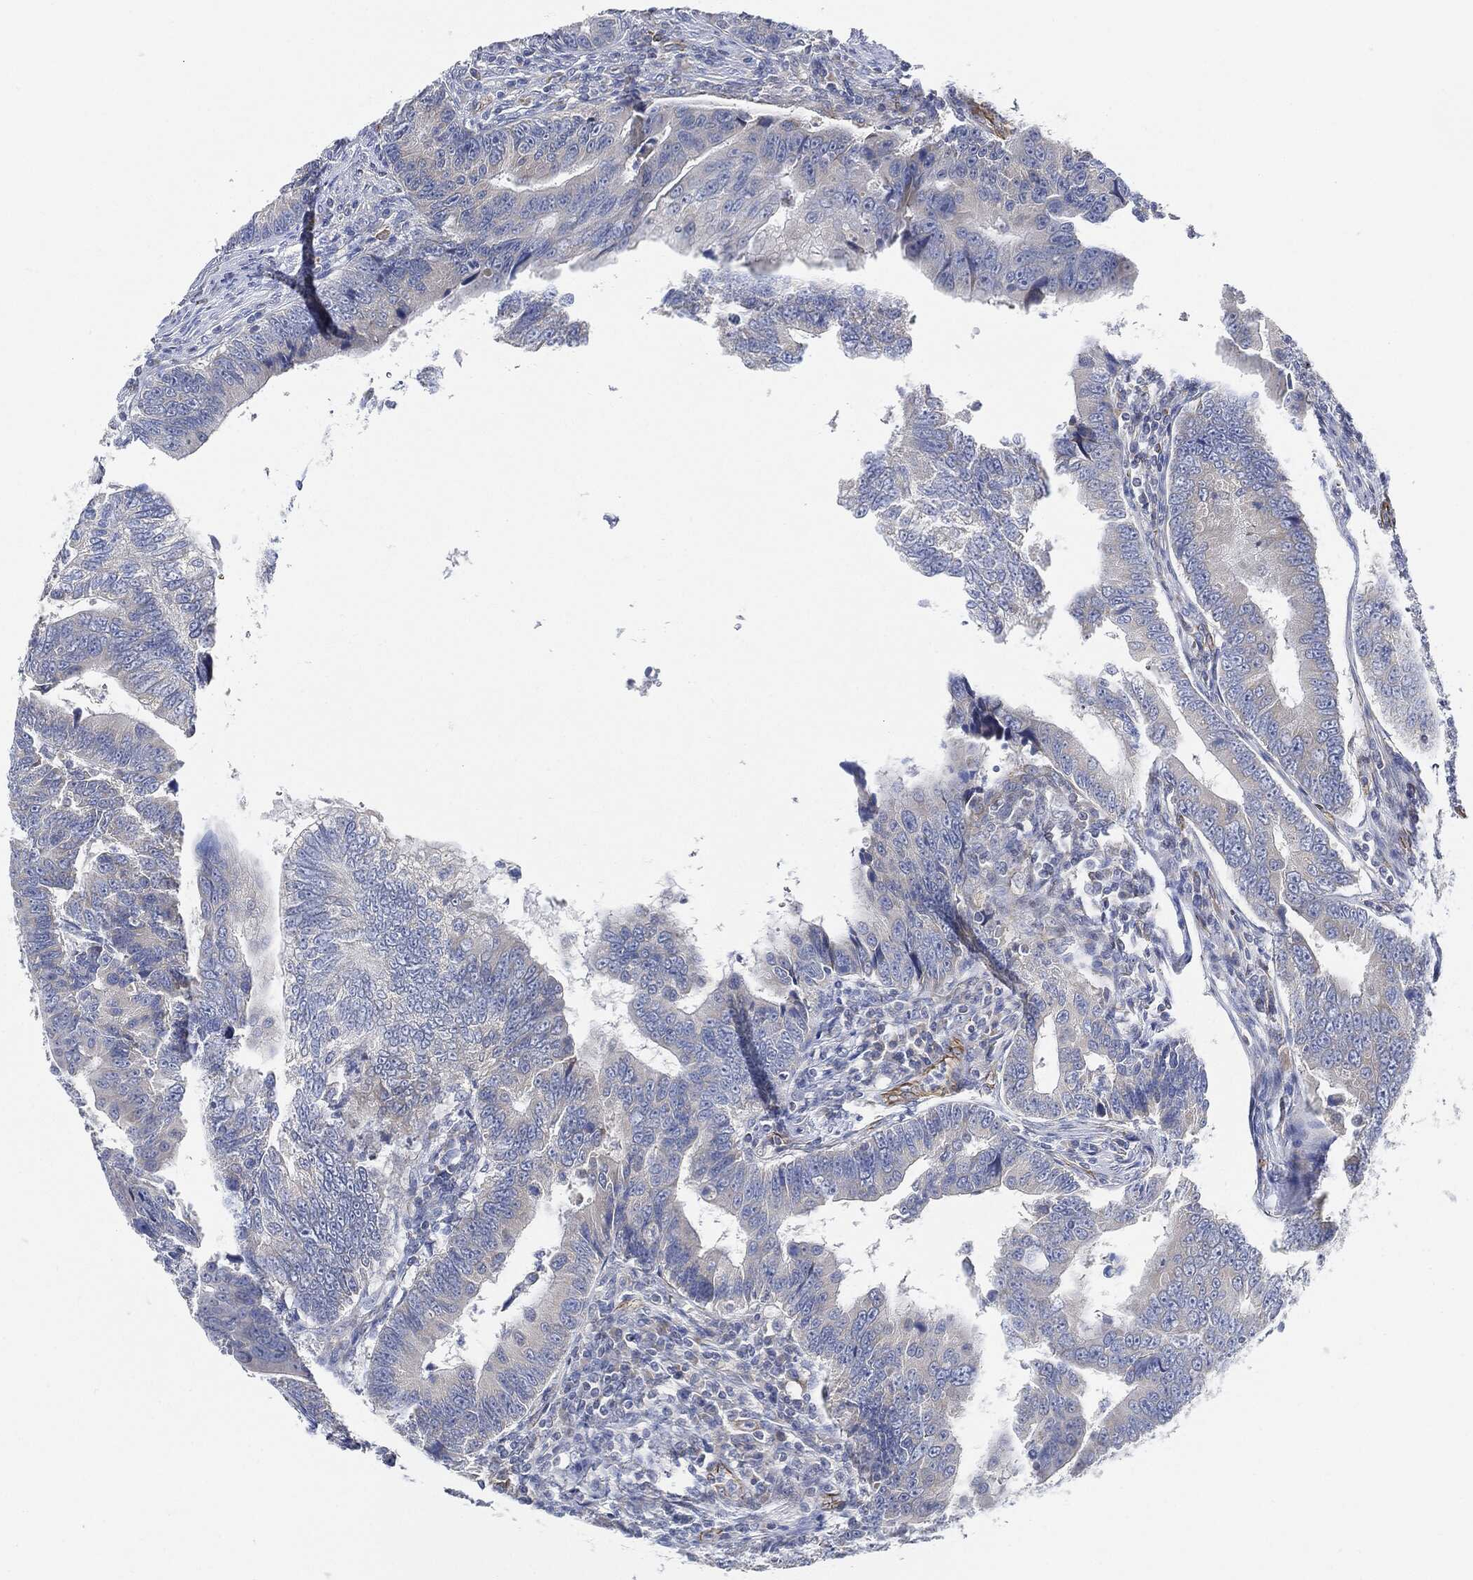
{"staining": {"intensity": "negative", "quantity": "none", "location": "none"}, "tissue": "colorectal cancer", "cell_type": "Tumor cells", "image_type": "cancer", "snomed": [{"axis": "morphology", "description": "Adenocarcinoma, NOS"}, {"axis": "topography", "description": "Colon"}], "caption": "IHC micrograph of human adenocarcinoma (colorectal) stained for a protein (brown), which demonstrates no expression in tumor cells.", "gene": "THSD1", "patient": {"sex": "female", "age": 72}}